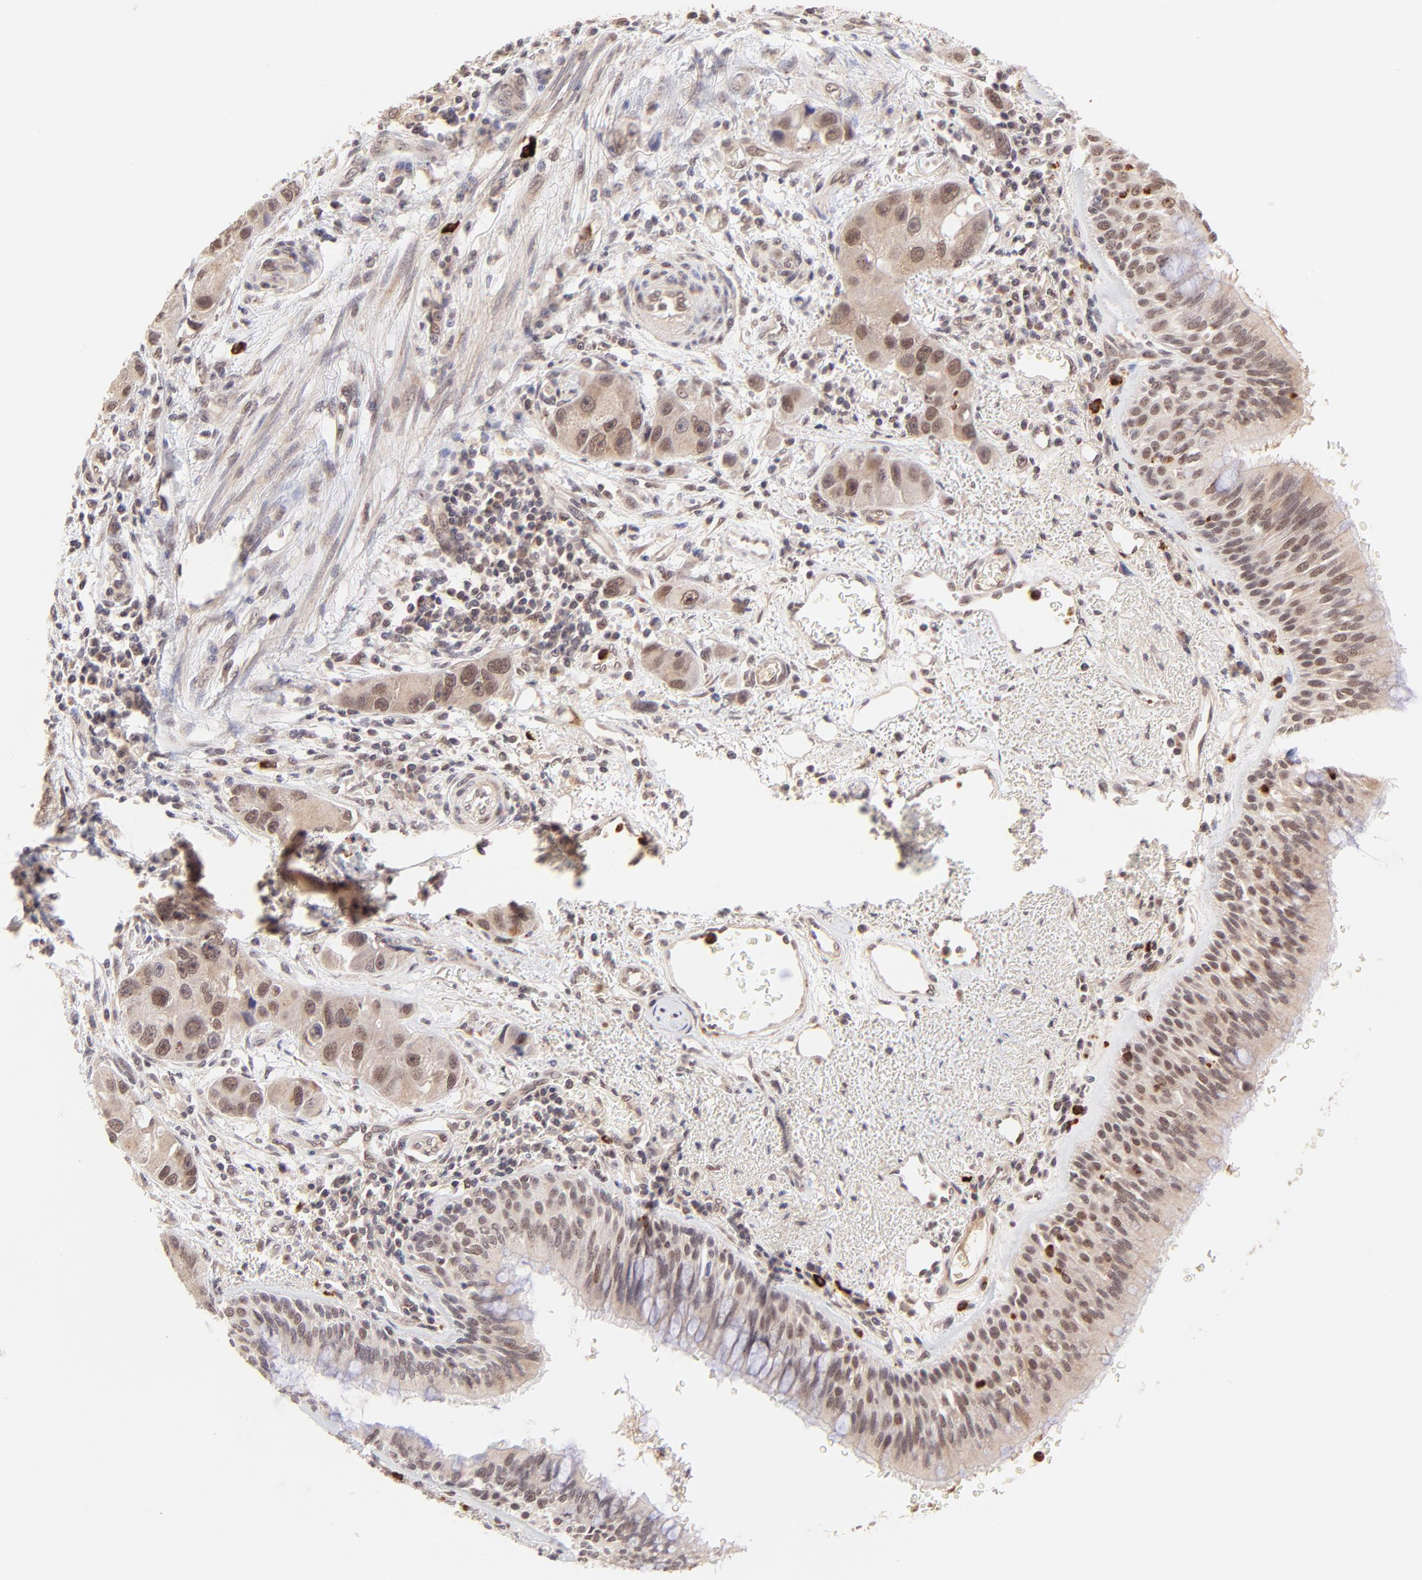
{"staining": {"intensity": "moderate", "quantity": ">75%", "location": "nuclear"}, "tissue": "bronchus", "cell_type": "Respiratory epithelial cells", "image_type": "normal", "snomed": [{"axis": "morphology", "description": "Normal tissue, NOS"}, {"axis": "morphology", "description": "Adenocarcinoma, NOS"}, {"axis": "morphology", "description": "Adenocarcinoma, metastatic, NOS"}, {"axis": "topography", "description": "Lymph node"}, {"axis": "topography", "description": "Bronchus"}, {"axis": "topography", "description": "Lung"}], "caption": "Moderate nuclear expression is identified in about >75% of respiratory epithelial cells in unremarkable bronchus. Using DAB (brown) and hematoxylin (blue) stains, captured at high magnification using brightfield microscopy.", "gene": "MED12", "patient": {"sex": "female", "age": 54}}